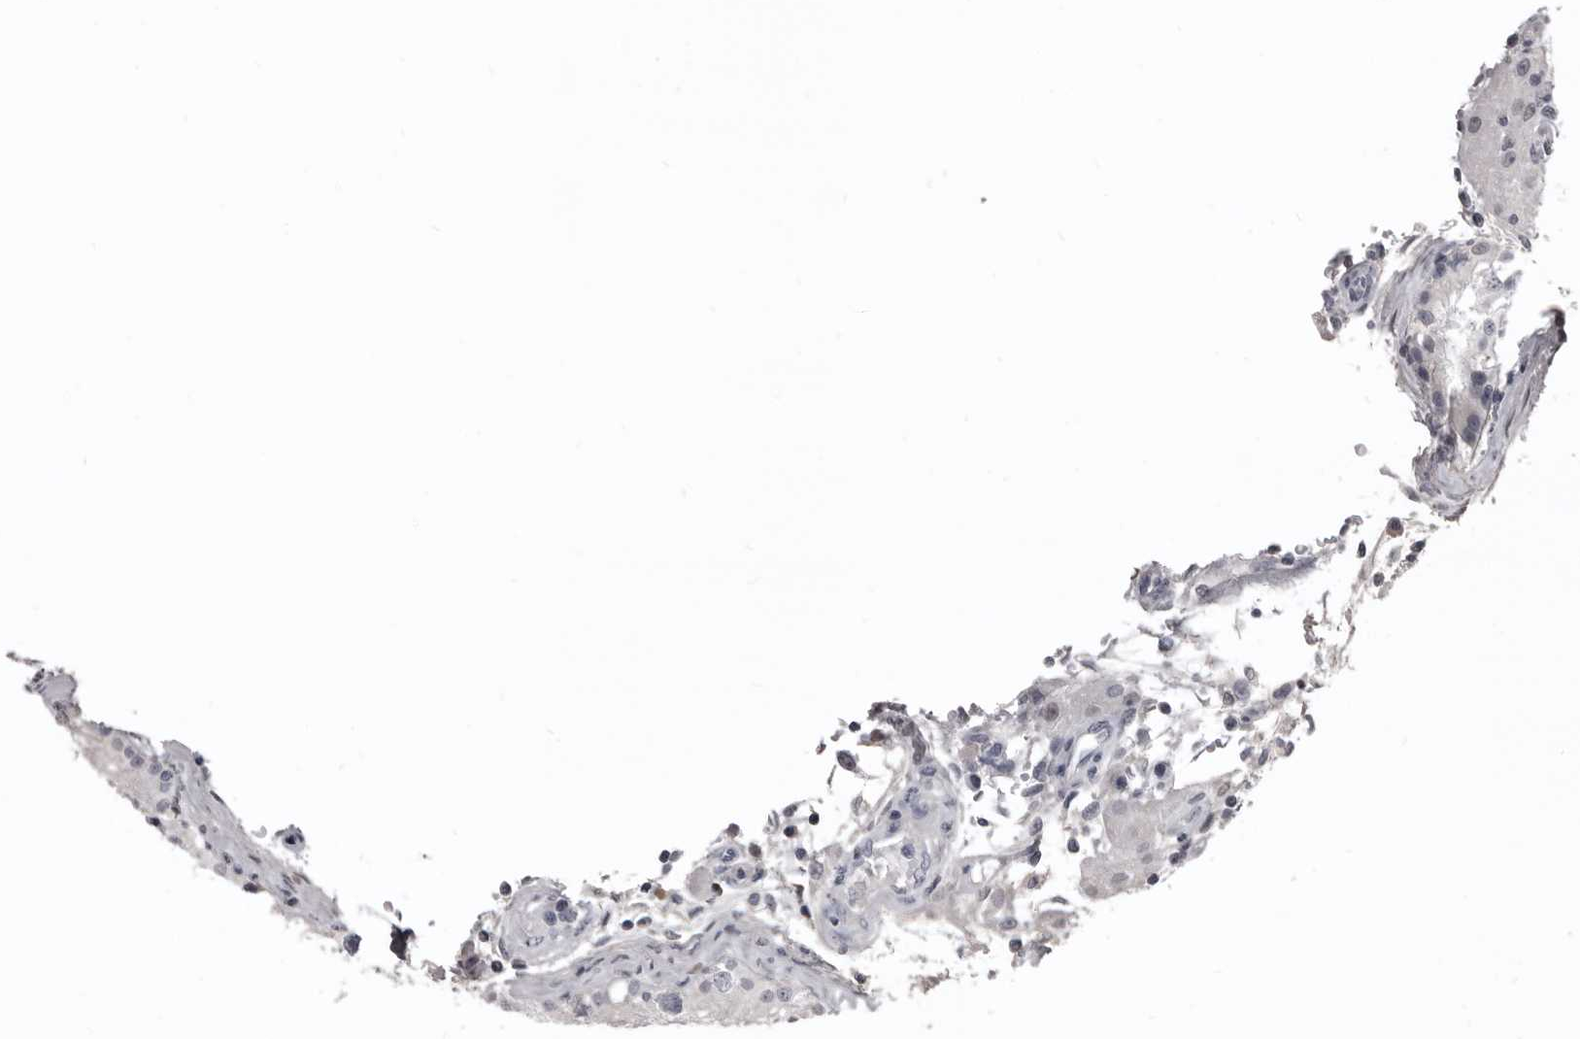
{"staining": {"intensity": "negative", "quantity": "none", "location": "none"}, "tissue": "testis cancer", "cell_type": "Tumor cells", "image_type": "cancer", "snomed": [{"axis": "morphology", "description": "Carcinoma, Embryonal, NOS"}, {"axis": "topography", "description": "Testis"}], "caption": "High power microscopy image of an immunohistochemistry photomicrograph of embryonal carcinoma (testis), revealing no significant expression in tumor cells.", "gene": "GREB1", "patient": {"sex": "male", "age": 28}}